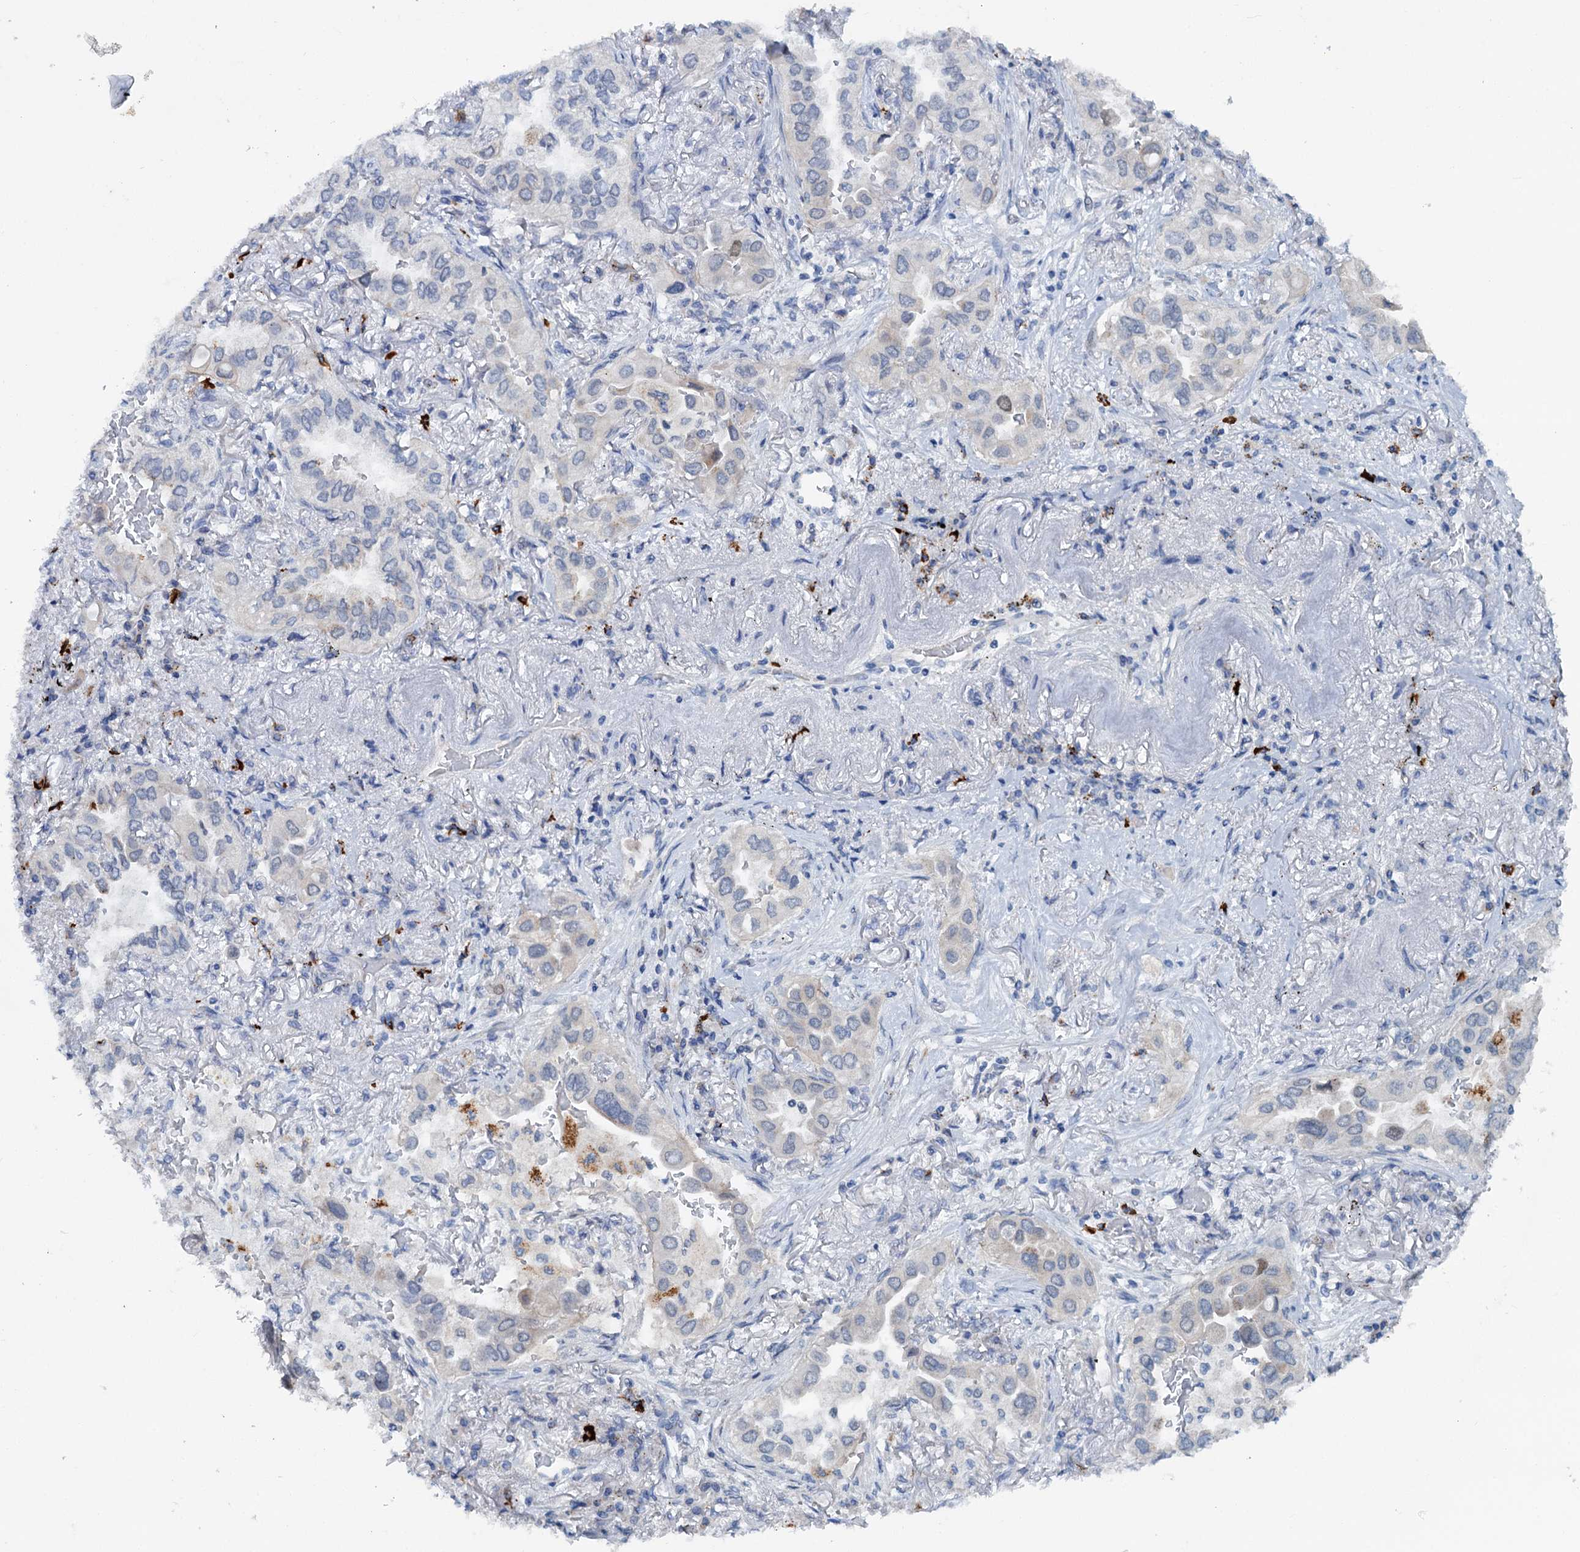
{"staining": {"intensity": "negative", "quantity": "none", "location": "none"}, "tissue": "lung cancer", "cell_type": "Tumor cells", "image_type": "cancer", "snomed": [{"axis": "morphology", "description": "Adenocarcinoma, NOS"}, {"axis": "topography", "description": "Lung"}], "caption": "This is an immunohistochemistry (IHC) photomicrograph of human adenocarcinoma (lung). There is no staining in tumor cells.", "gene": "FAM111B", "patient": {"sex": "female", "age": 76}}